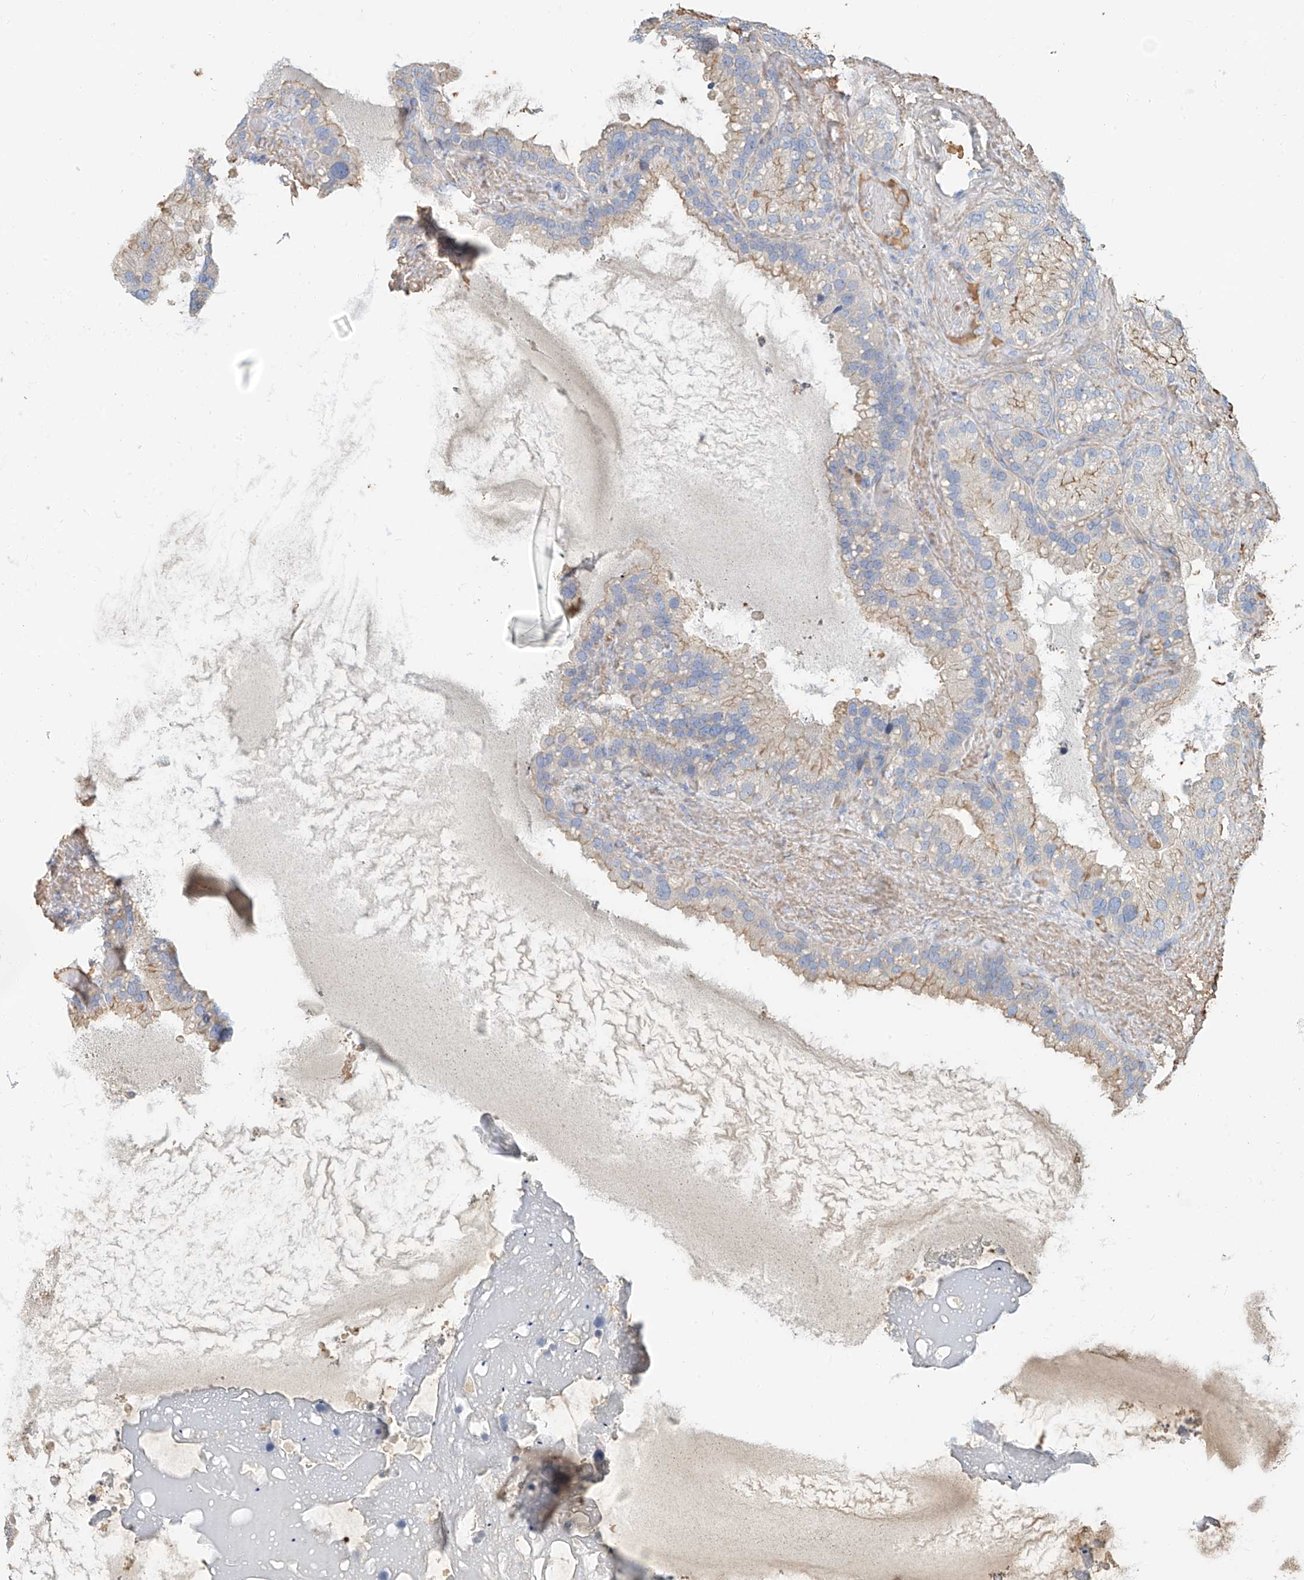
{"staining": {"intensity": "weak", "quantity": "<25%", "location": "cytoplasmic/membranous"}, "tissue": "seminal vesicle", "cell_type": "Glandular cells", "image_type": "normal", "snomed": [{"axis": "morphology", "description": "Normal tissue, NOS"}, {"axis": "topography", "description": "Prostate"}, {"axis": "topography", "description": "Seminal veicle"}], "caption": "Immunohistochemical staining of benign human seminal vesicle shows no significant expression in glandular cells.", "gene": "ZFP30", "patient": {"sex": "male", "age": 68}}